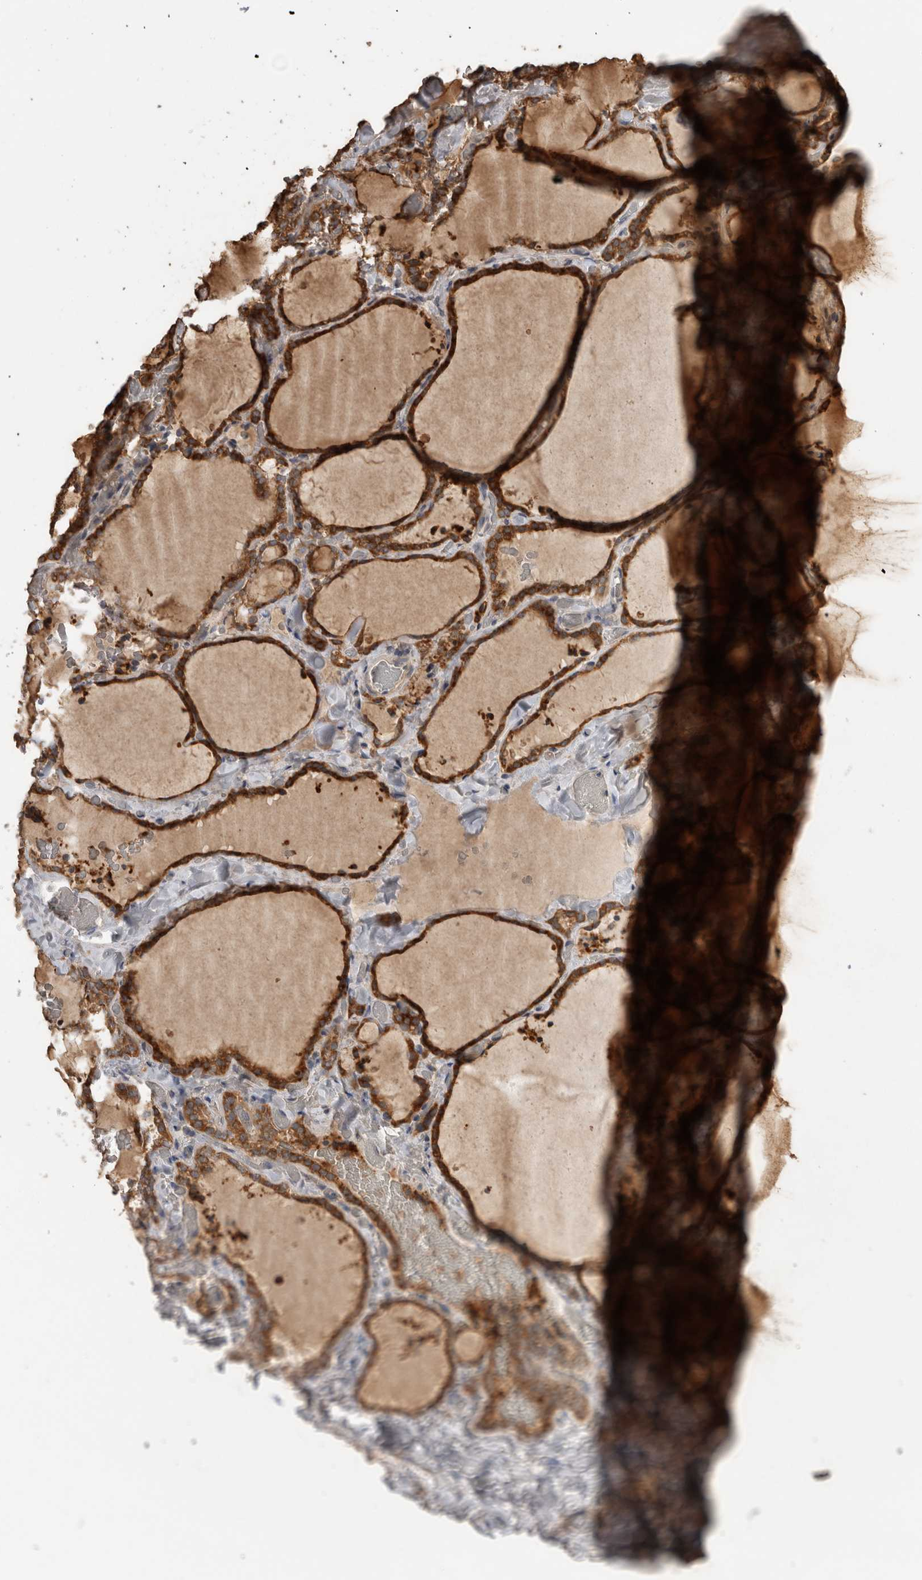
{"staining": {"intensity": "strong", "quantity": ">75%", "location": "cytoplasmic/membranous"}, "tissue": "thyroid gland", "cell_type": "Glandular cells", "image_type": "normal", "snomed": [{"axis": "morphology", "description": "Normal tissue, NOS"}, {"axis": "topography", "description": "Thyroid gland"}], "caption": "Immunohistochemistry (IHC) staining of unremarkable thyroid gland, which displays high levels of strong cytoplasmic/membranous staining in about >75% of glandular cells indicating strong cytoplasmic/membranous protein staining. The staining was performed using DAB (3,3'-diaminobenzidine) (brown) for protein detection and nuclei were counterstained in hematoxylin (blue).", "gene": "TBCE", "patient": {"sex": "female", "age": 22}}